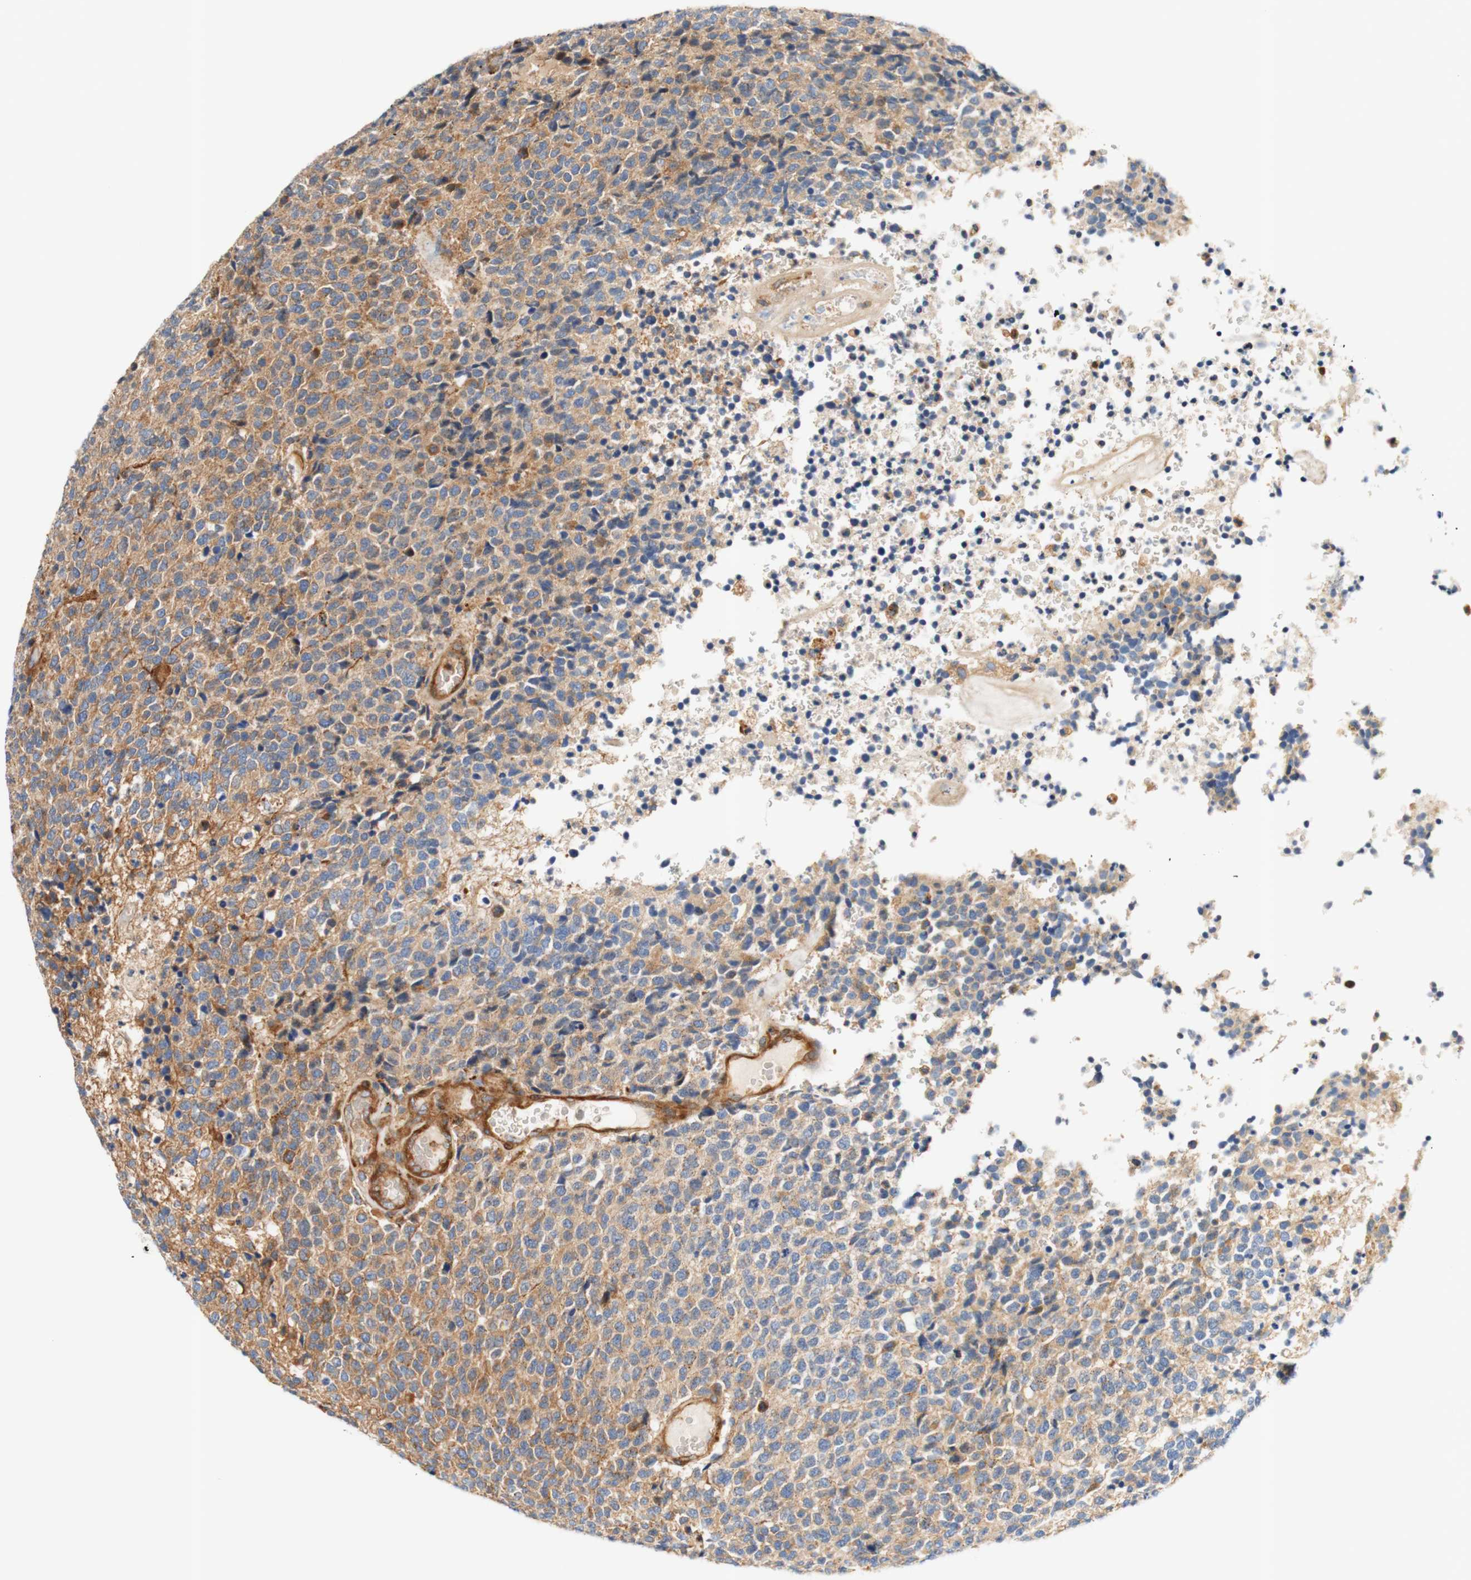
{"staining": {"intensity": "weak", "quantity": "25%-75%", "location": "cytoplasmic/membranous"}, "tissue": "glioma", "cell_type": "Tumor cells", "image_type": "cancer", "snomed": [{"axis": "morphology", "description": "Glioma, malignant, High grade"}, {"axis": "topography", "description": "pancreas cauda"}], "caption": "A micrograph of human glioma stained for a protein reveals weak cytoplasmic/membranous brown staining in tumor cells.", "gene": "STOM", "patient": {"sex": "male", "age": 60}}